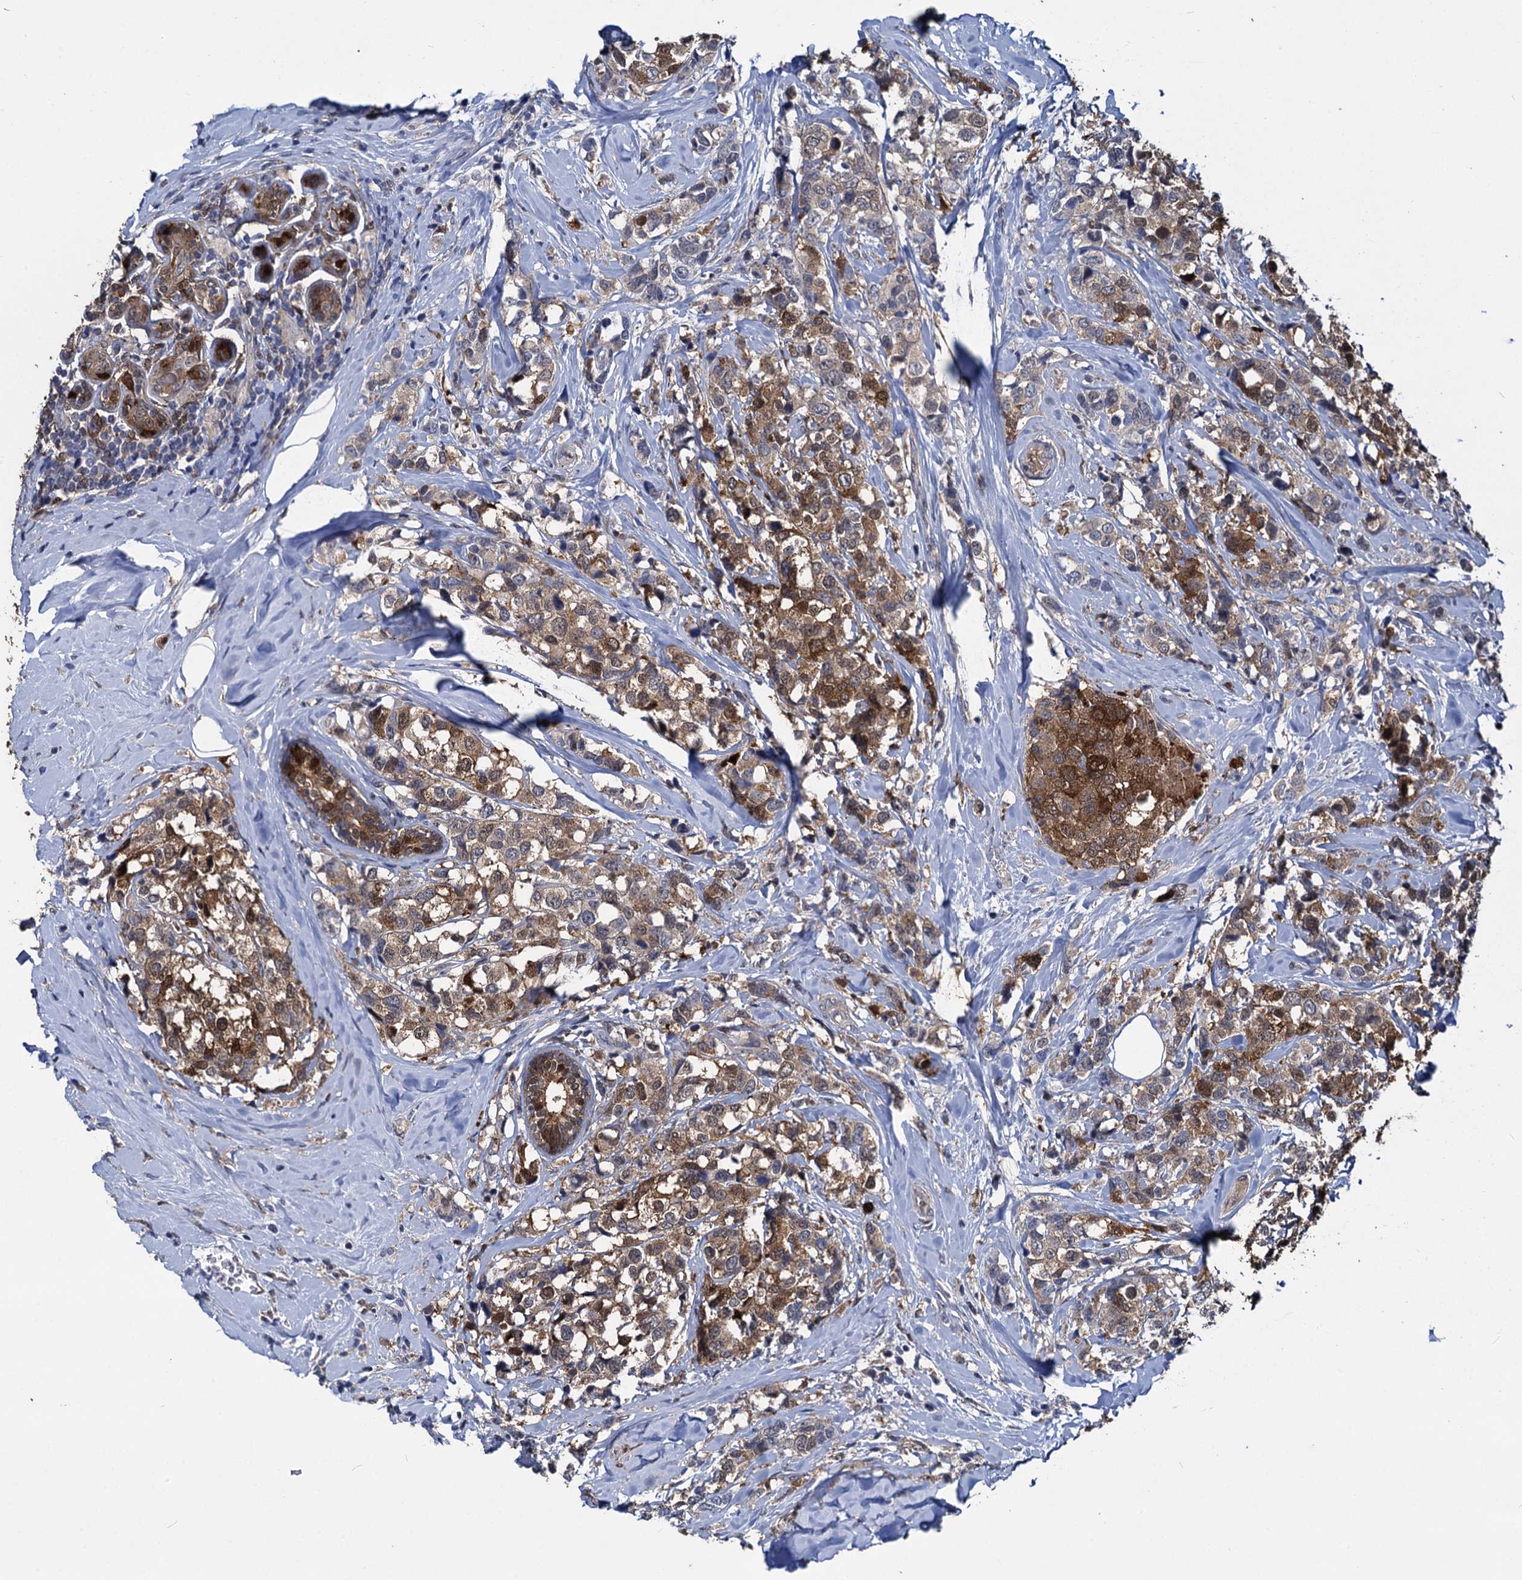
{"staining": {"intensity": "moderate", "quantity": ">75%", "location": "cytoplasmic/membranous"}, "tissue": "breast cancer", "cell_type": "Tumor cells", "image_type": "cancer", "snomed": [{"axis": "morphology", "description": "Lobular carcinoma"}, {"axis": "topography", "description": "Breast"}], "caption": "Immunohistochemical staining of breast cancer demonstrates medium levels of moderate cytoplasmic/membranous expression in approximately >75% of tumor cells. (DAB IHC with brightfield microscopy, high magnification).", "gene": "GSTM3", "patient": {"sex": "female", "age": 59}}